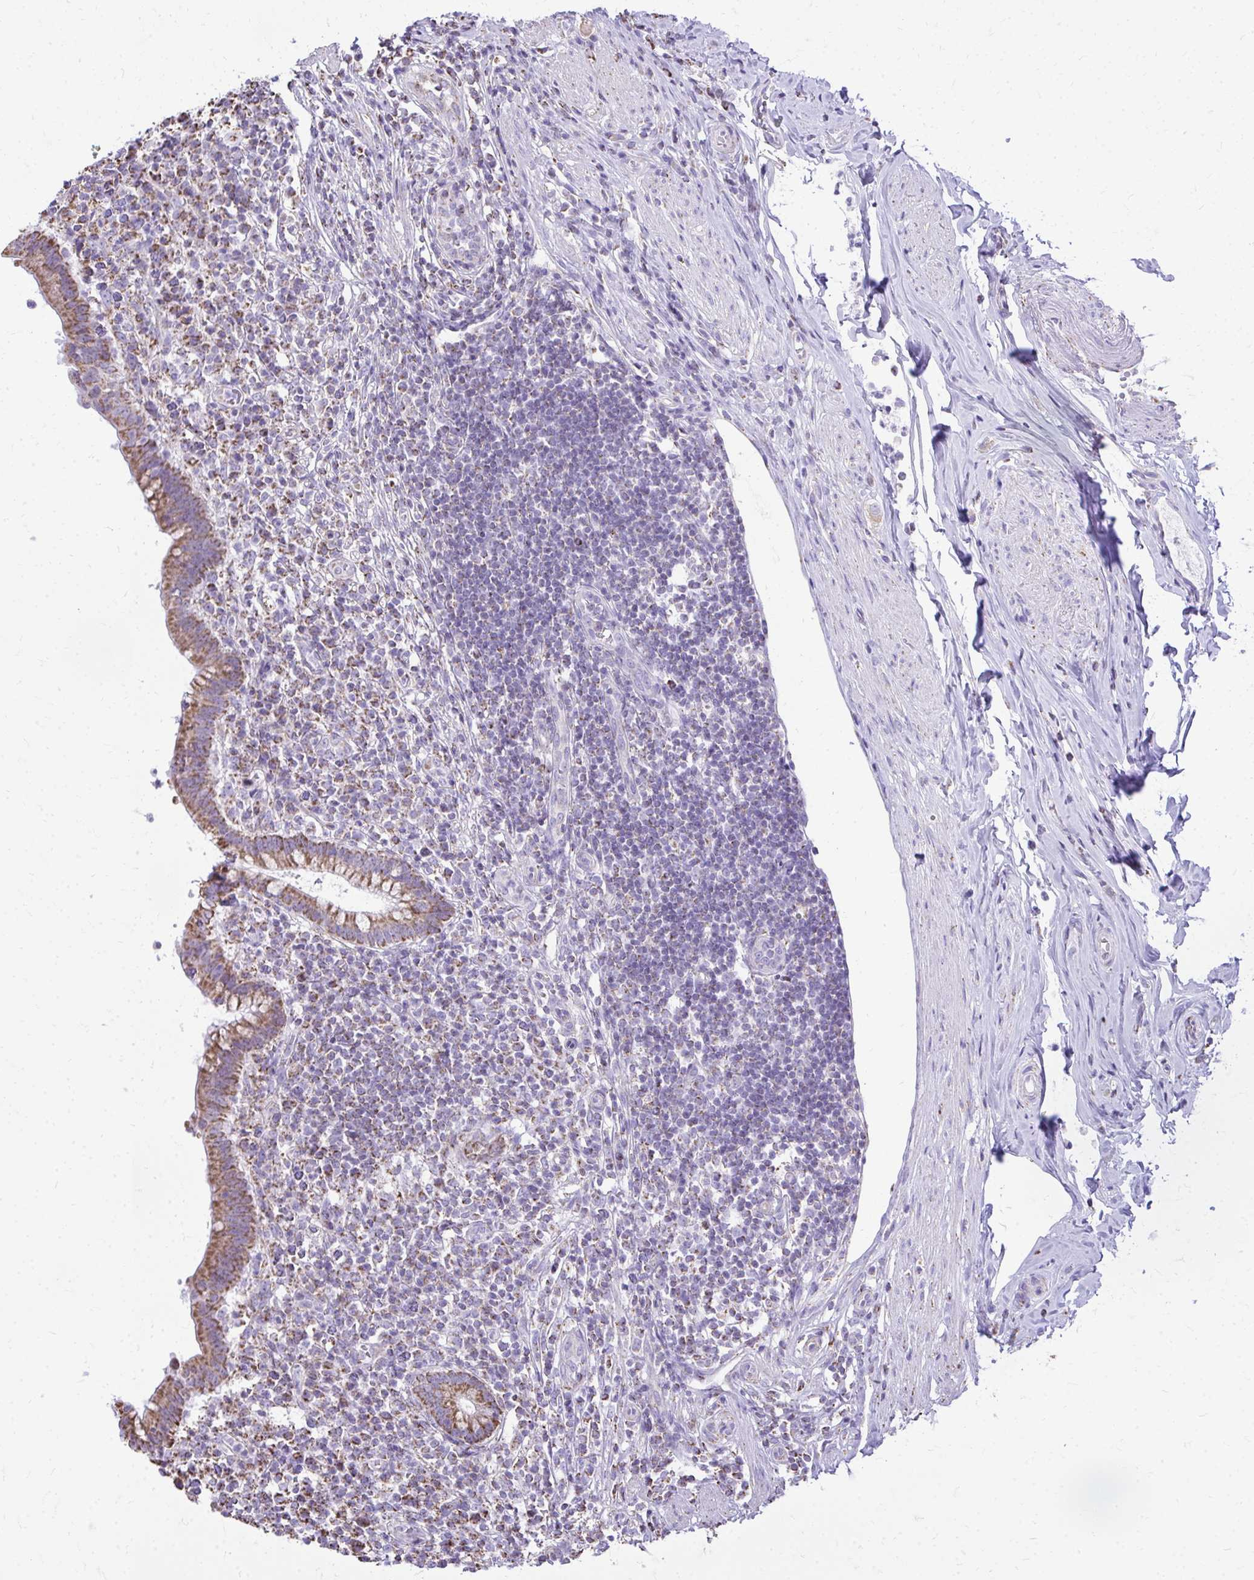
{"staining": {"intensity": "moderate", "quantity": ">75%", "location": "cytoplasmic/membranous"}, "tissue": "appendix", "cell_type": "Glandular cells", "image_type": "normal", "snomed": [{"axis": "morphology", "description": "Normal tissue, NOS"}, {"axis": "topography", "description": "Appendix"}], "caption": "A brown stain labels moderate cytoplasmic/membranous positivity of a protein in glandular cells of benign human appendix. (Stains: DAB (3,3'-diaminobenzidine) in brown, nuclei in blue, Microscopy: brightfield microscopy at high magnification).", "gene": "MPZL2", "patient": {"sex": "female", "age": 56}}